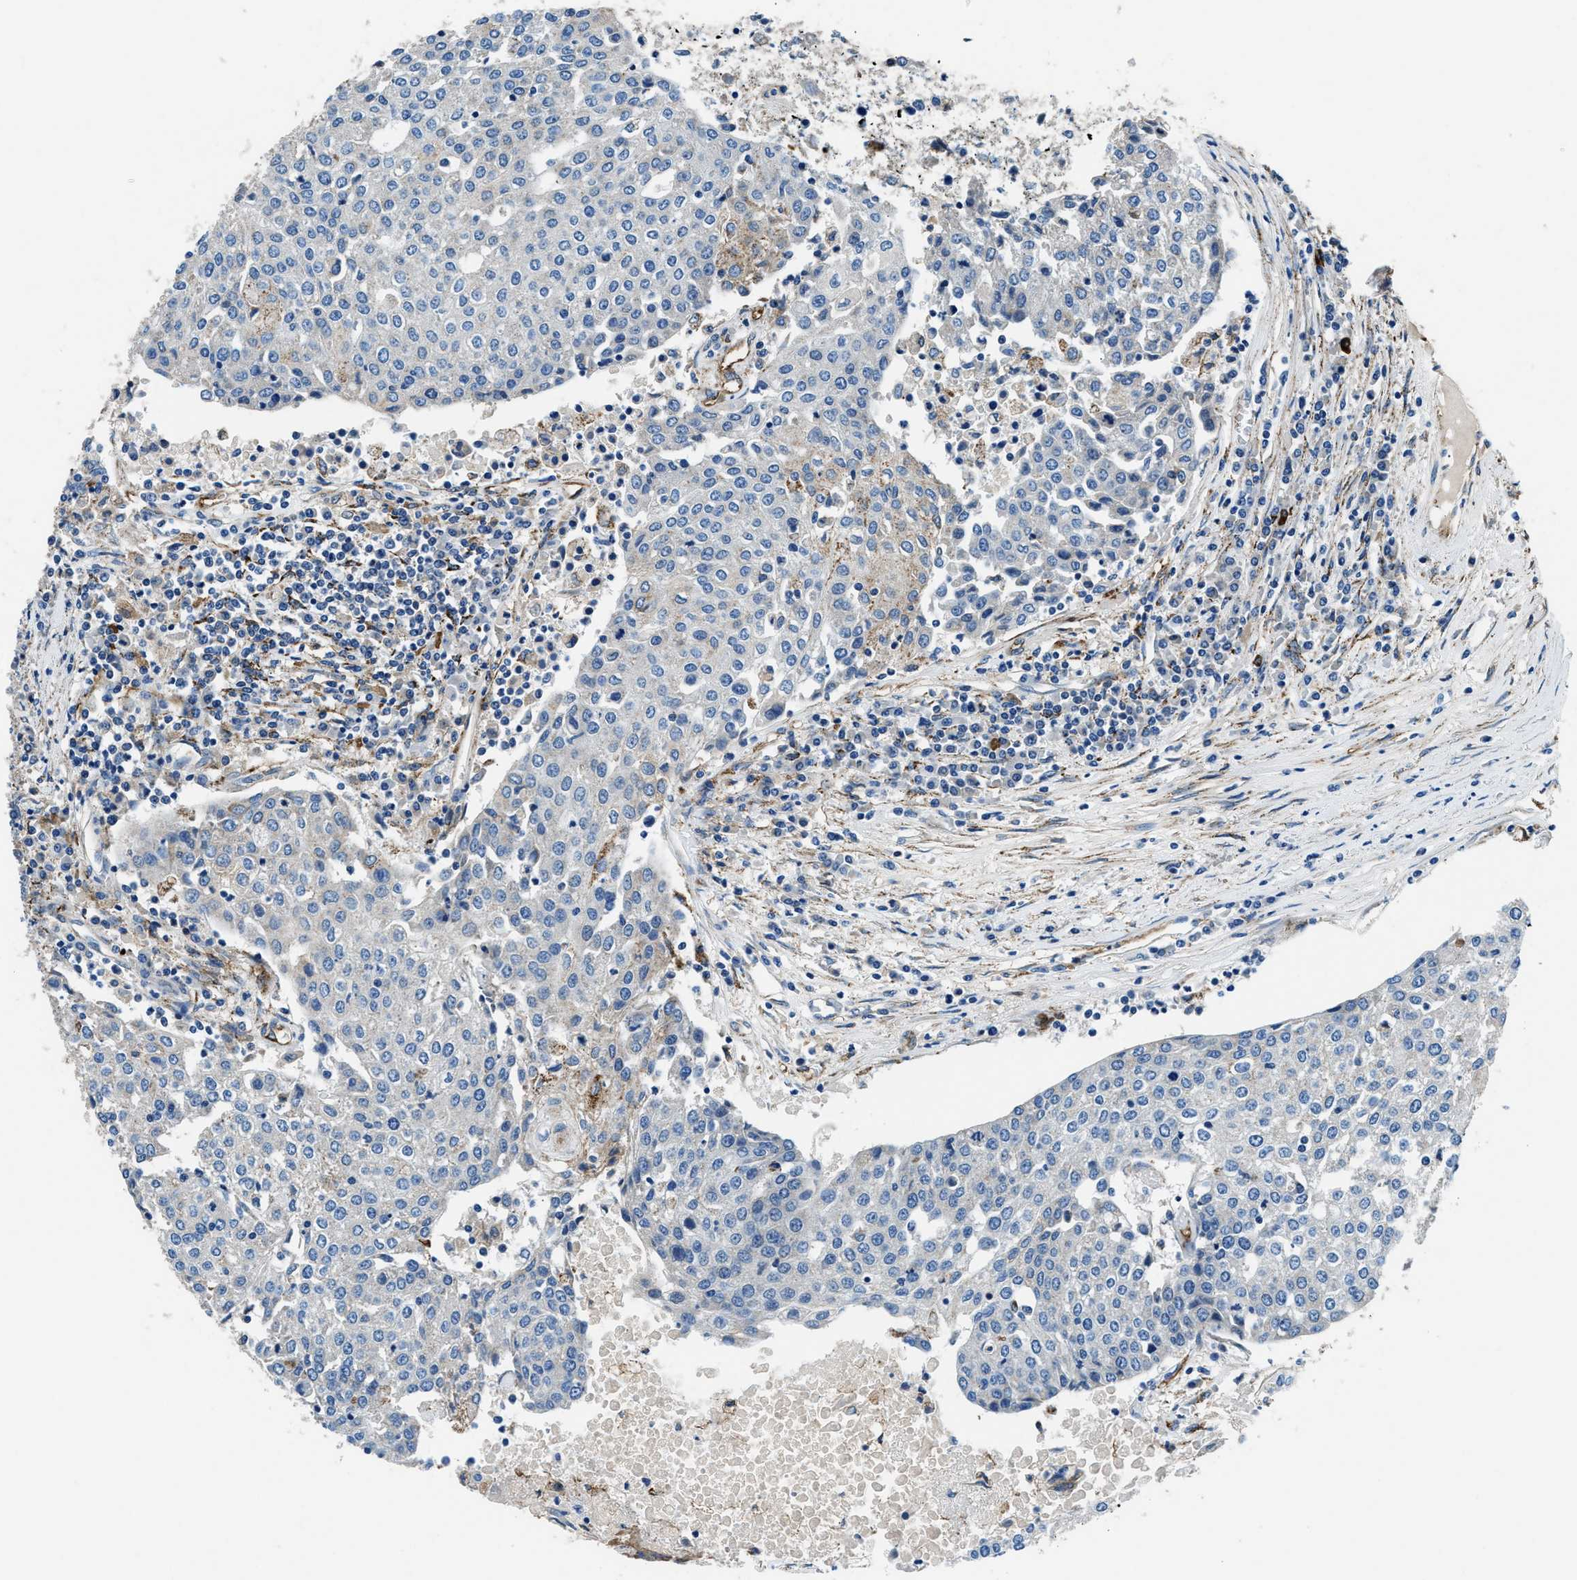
{"staining": {"intensity": "negative", "quantity": "none", "location": "none"}, "tissue": "urothelial cancer", "cell_type": "Tumor cells", "image_type": "cancer", "snomed": [{"axis": "morphology", "description": "Urothelial carcinoma, High grade"}, {"axis": "topography", "description": "Urinary bladder"}], "caption": "This is an IHC image of urothelial carcinoma (high-grade). There is no expression in tumor cells.", "gene": "PRTFDC1", "patient": {"sex": "female", "age": 85}}